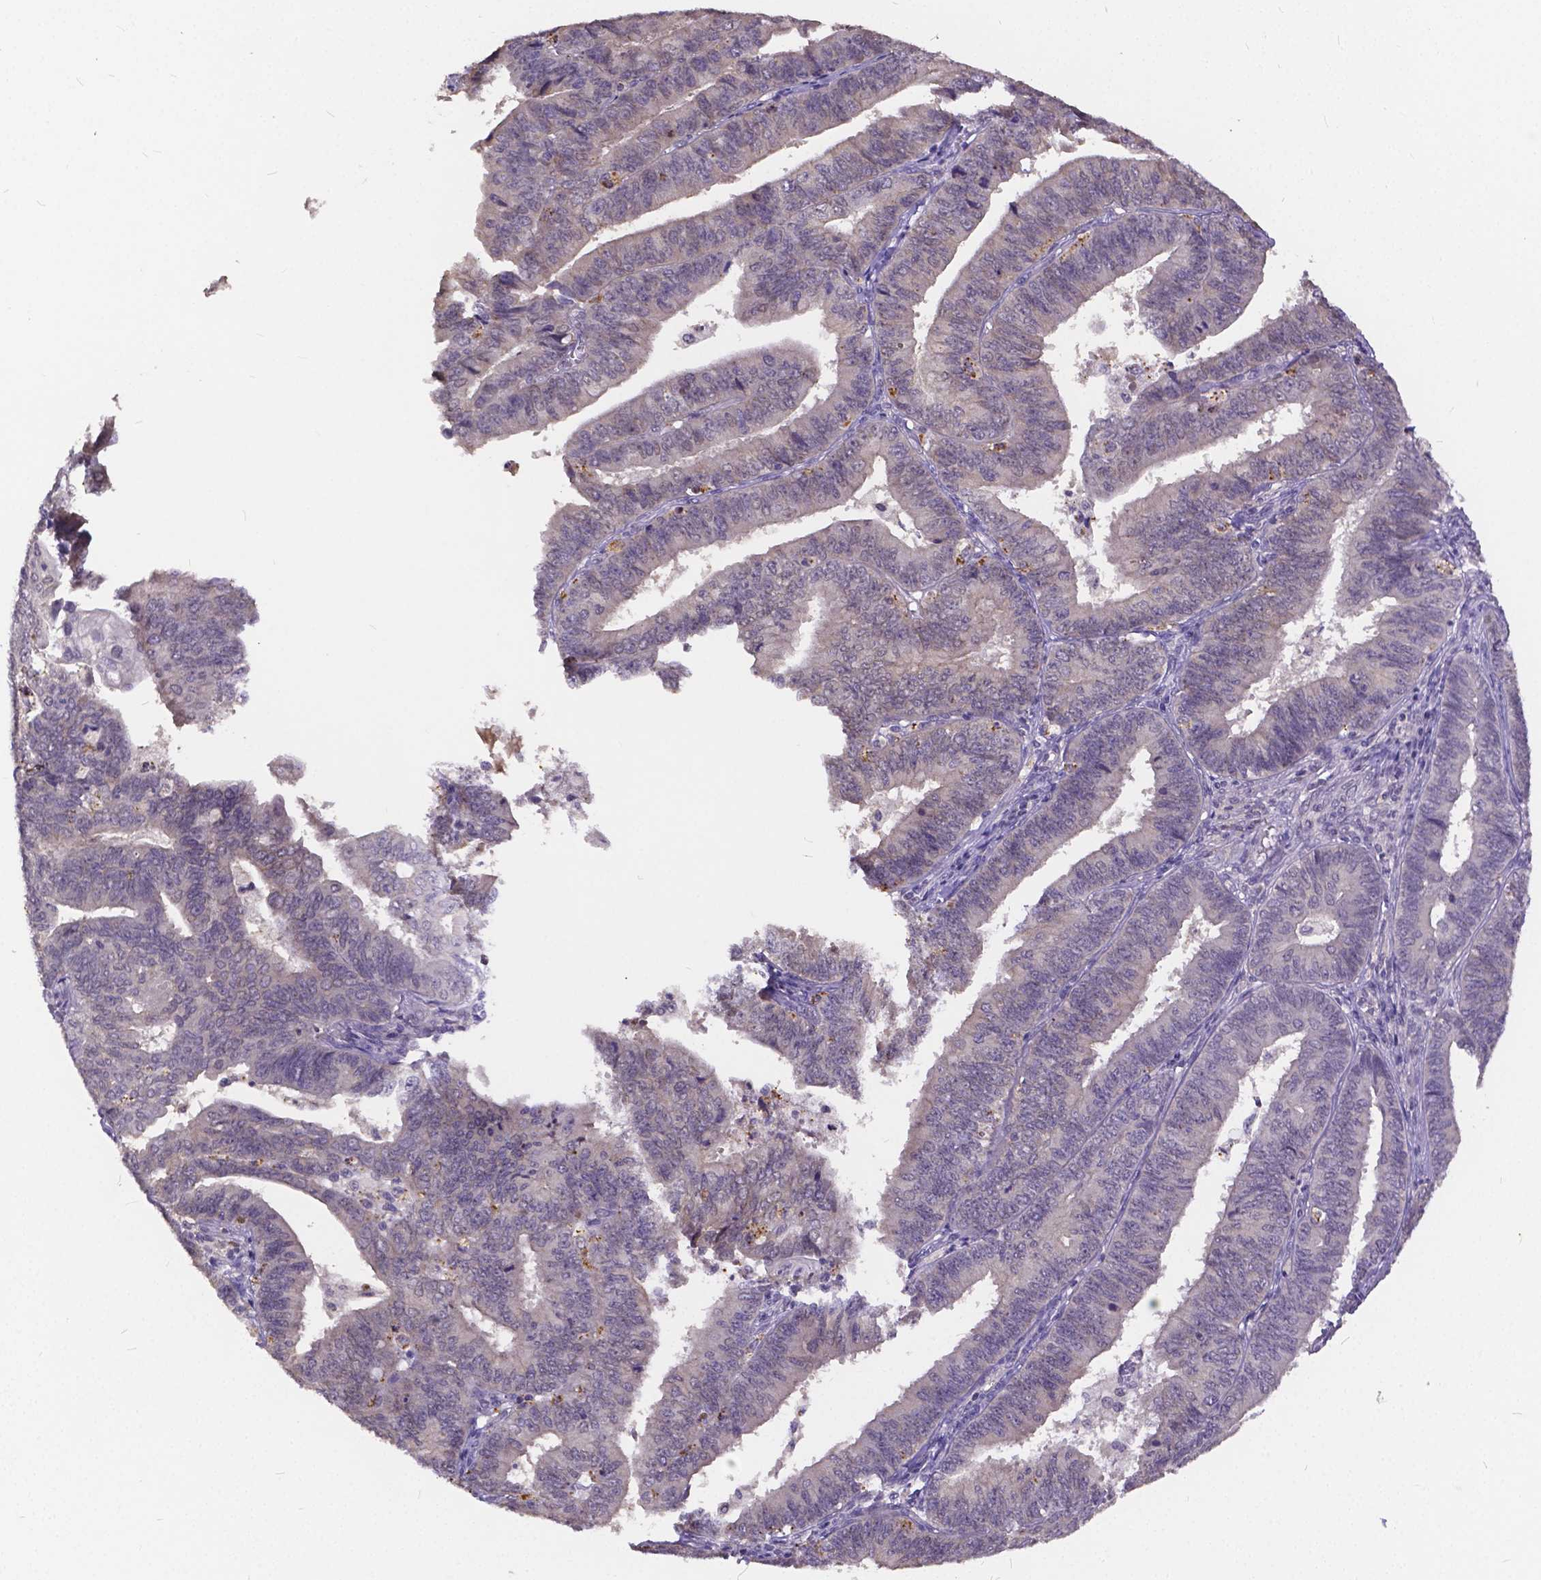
{"staining": {"intensity": "negative", "quantity": "none", "location": "none"}, "tissue": "endometrial cancer", "cell_type": "Tumor cells", "image_type": "cancer", "snomed": [{"axis": "morphology", "description": "Adenocarcinoma, NOS"}, {"axis": "topography", "description": "Endometrium"}], "caption": "An image of endometrial adenocarcinoma stained for a protein shows no brown staining in tumor cells. The staining was performed using DAB (3,3'-diaminobenzidine) to visualize the protein expression in brown, while the nuclei were stained in blue with hematoxylin (Magnification: 20x).", "gene": "CTNNA2", "patient": {"sex": "female", "age": 73}}